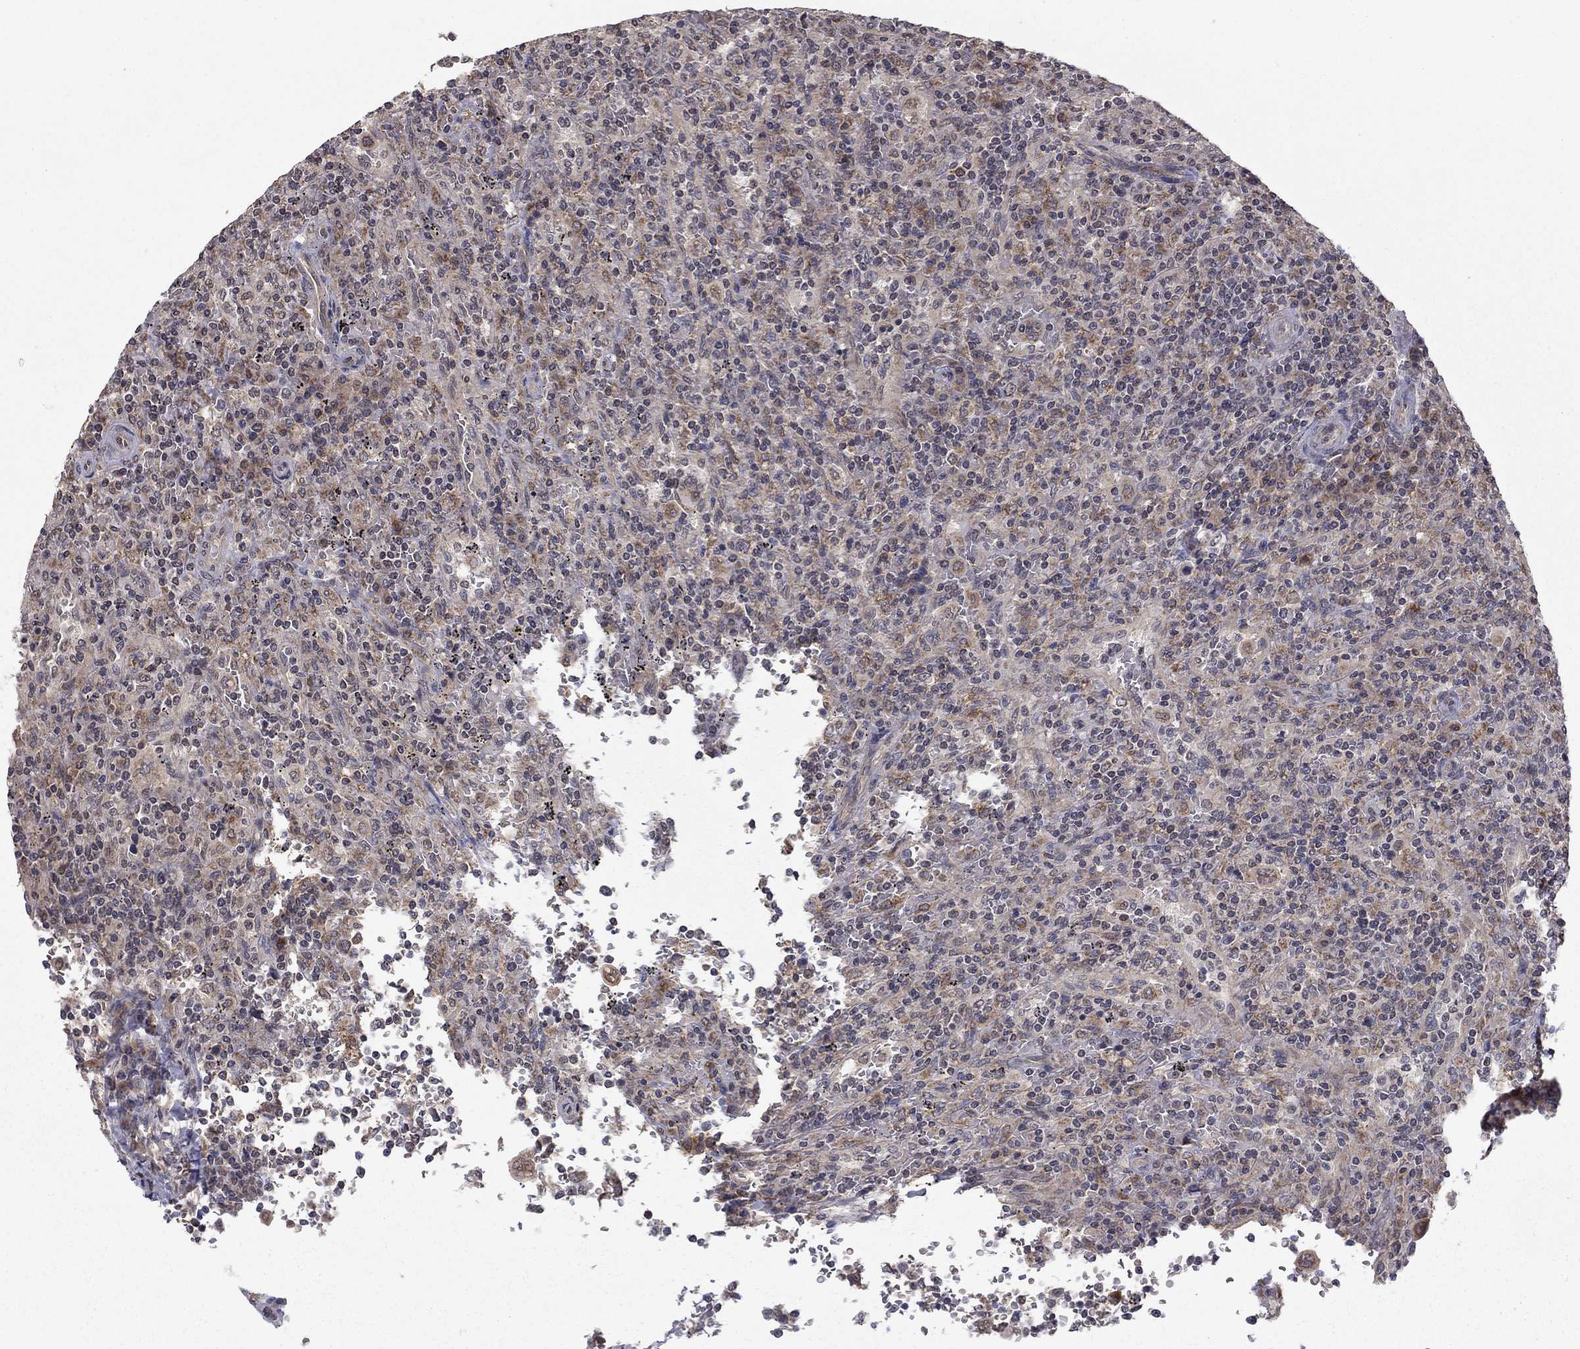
{"staining": {"intensity": "negative", "quantity": "none", "location": "none"}, "tissue": "lymphoma", "cell_type": "Tumor cells", "image_type": "cancer", "snomed": [{"axis": "morphology", "description": "Malignant lymphoma, non-Hodgkin's type, Low grade"}, {"axis": "topography", "description": "Spleen"}], "caption": "Photomicrograph shows no protein expression in tumor cells of lymphoma tissue.", "gene": "SLC2A13", "patient": {"sex": "male", "age": 62}}